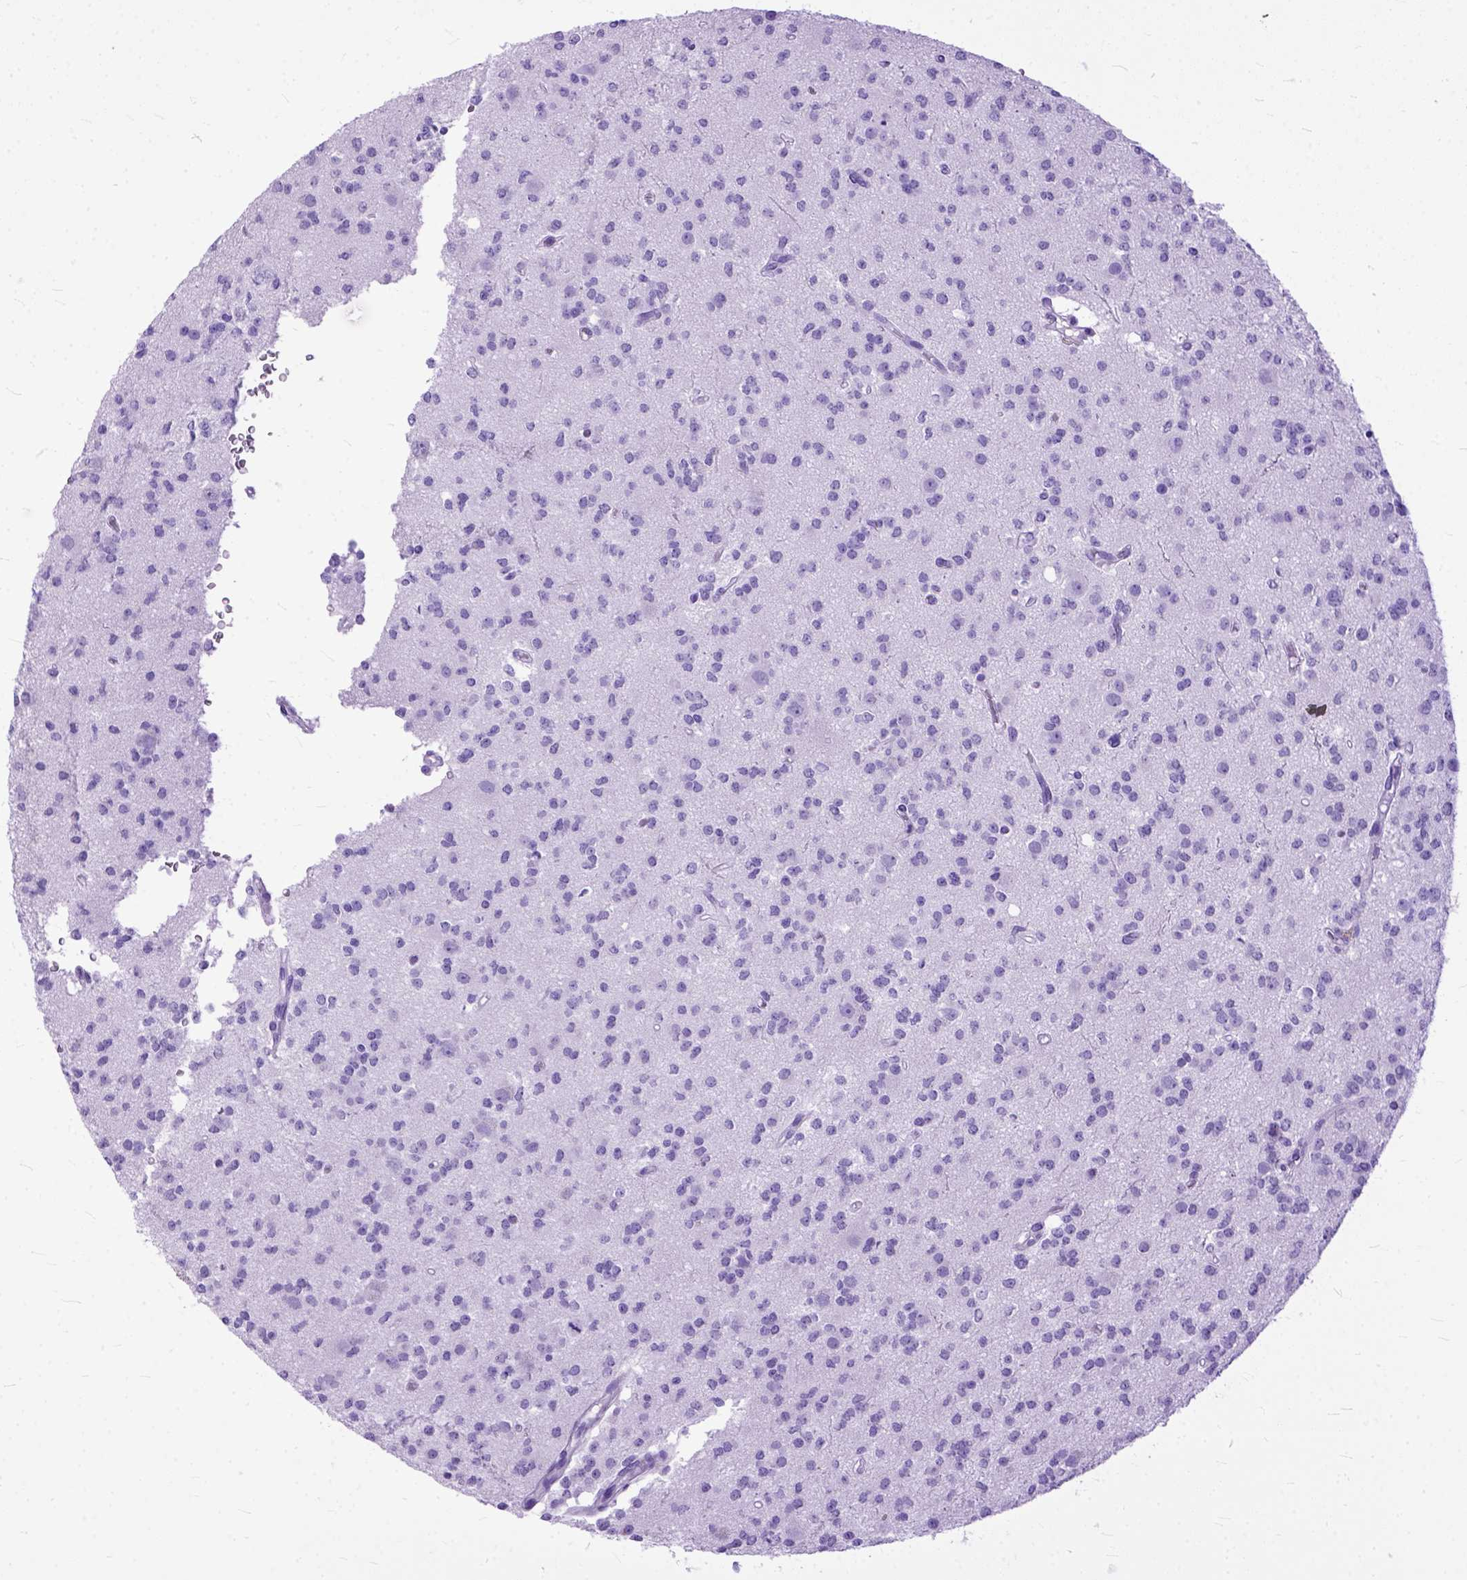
{"staining": {"intensity": "negative", "quantity": "none", "location": "none"}, "tissue": "glioma", "cell_type": "Tumor cells", "image_type": "cancer", "snomed": [{"axis": "morphology", "description": "Glioma, malignant, Low grade"}, {"axis": "topography", "description": "Brain"}], "caption": "Human malignant glioma (low-grade) stained for a protein using IHC reveals no expression in tumor cells.", "gene": "GNGT1", "patient": {"sex": "male", "age": 27}}